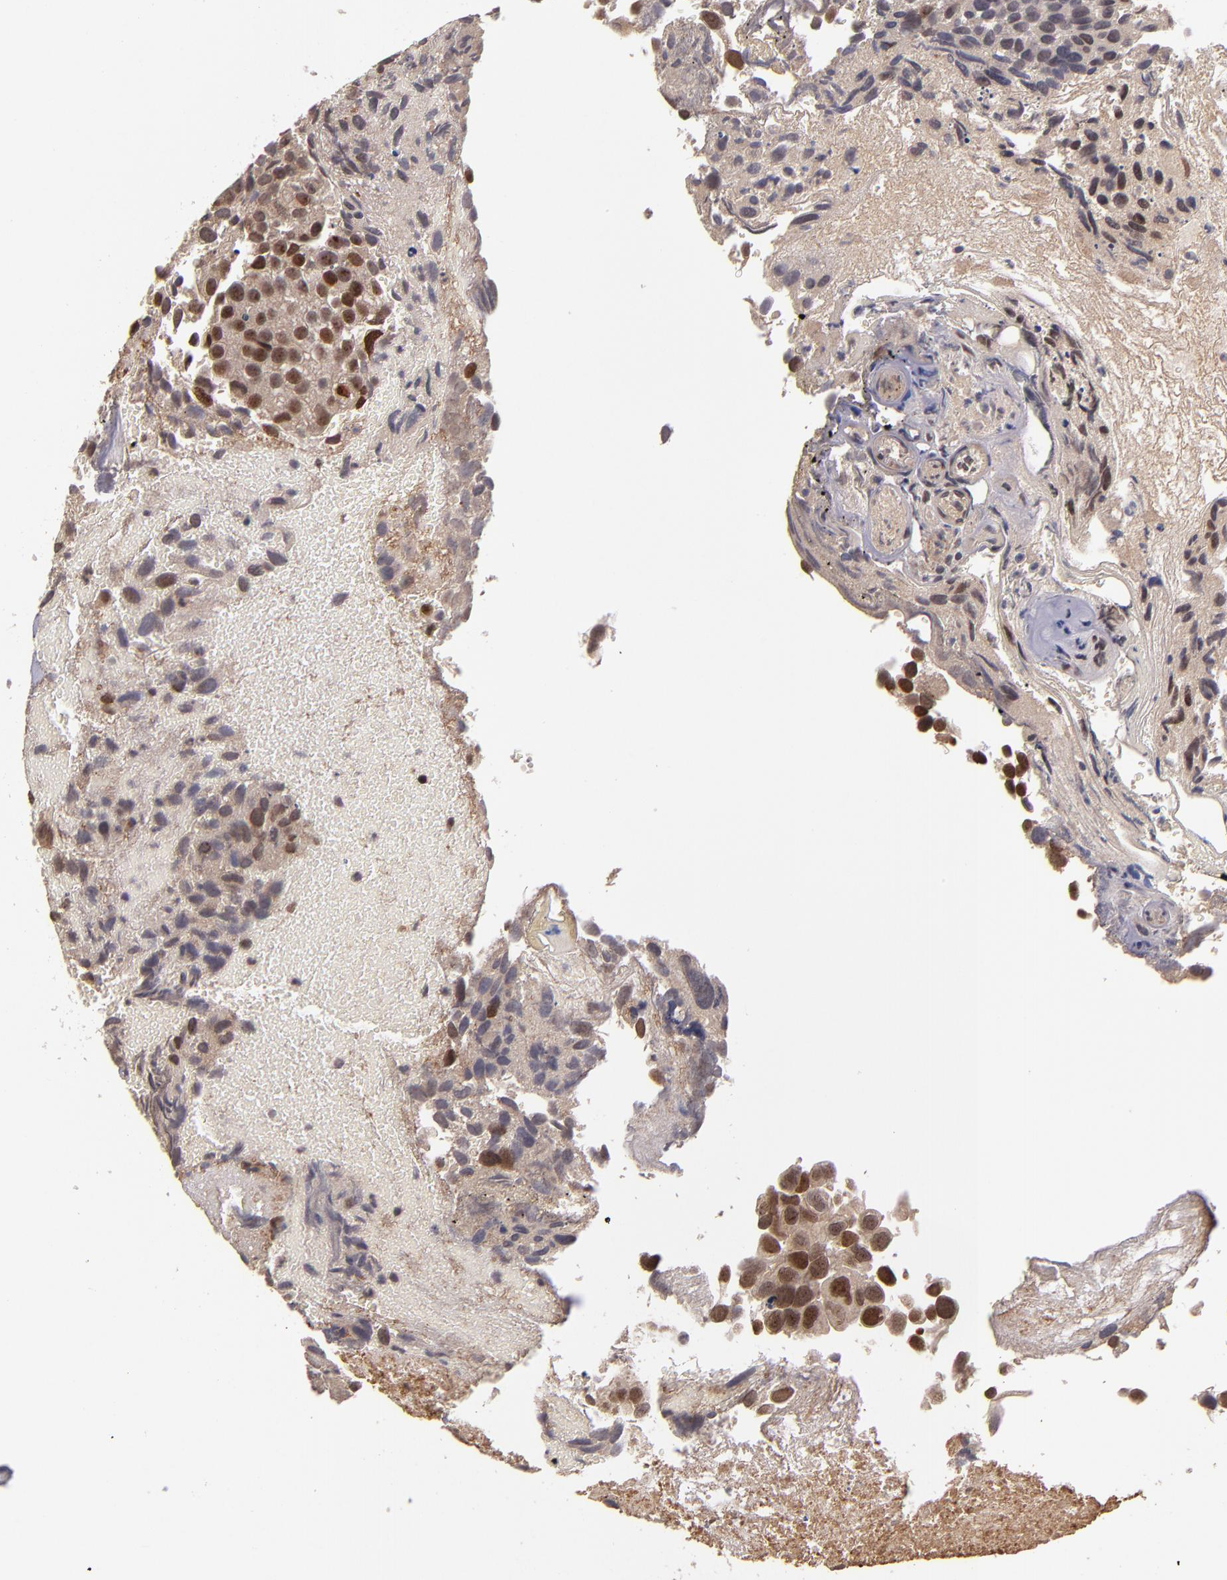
{"staining": {"intensity": "moderate", "quantity": "25%-75%", "location": "nuclear"}, "tissue": "urothelial cancer", "cell_type": "Tumor cells", "image_type": "cancer", "snomed": [{"axis": "morphology", "description": "Urothelial carcinoma, High grade"}, {"axis": "topography", "description": "Urinary bladder"}], "caption": "IHC micrograph of urothelial carcinoma (high-grade) stained for a protein (brown), which exhibits medium levels of moderate nuclear expression in approximately 25%-75% of tumor cells.", "gene": "ABHD12B", "patient": {"sex": "male", "age": 72}}